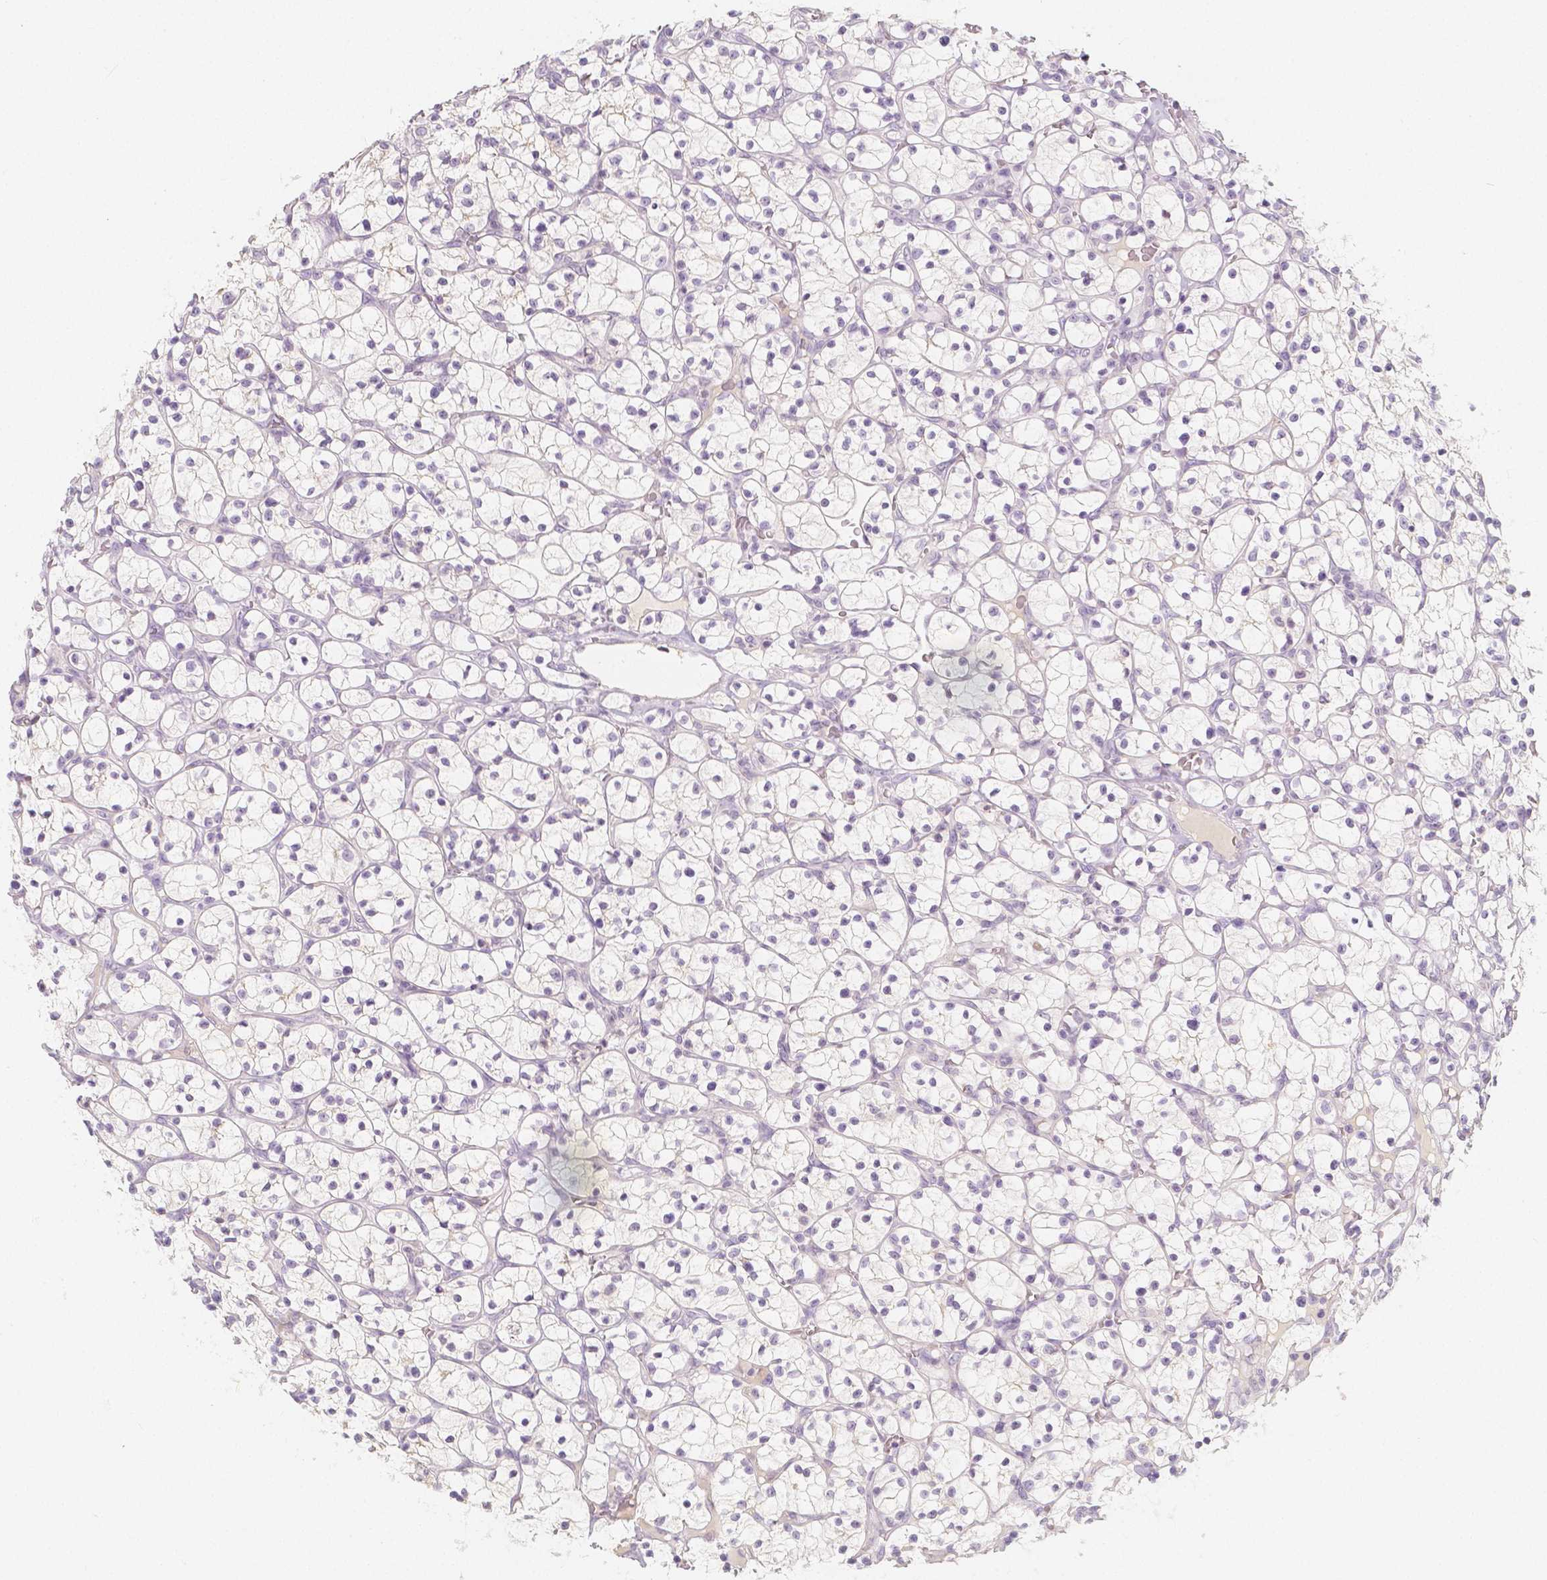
{"staining": {"intensity": "negative", "quantity": "none", "location": "none"}, "tissue": "renal cancer", "cell_type": "Tumor cells", "image_type": "cancer", "snomed": [{"axis": "morphology", "description": "Adenocarcinoma, NOS"}, {"axis": "topography", "description": "Kidney"}], "caption": "A high-resolution micrograph shows immunohistochemistry (IHC) staining of adenocarcinoma (renal), which demonstrates no significant expression in tumor cells.", "gene": "BATF", "patient": {"sex": "female", "age": 64}}